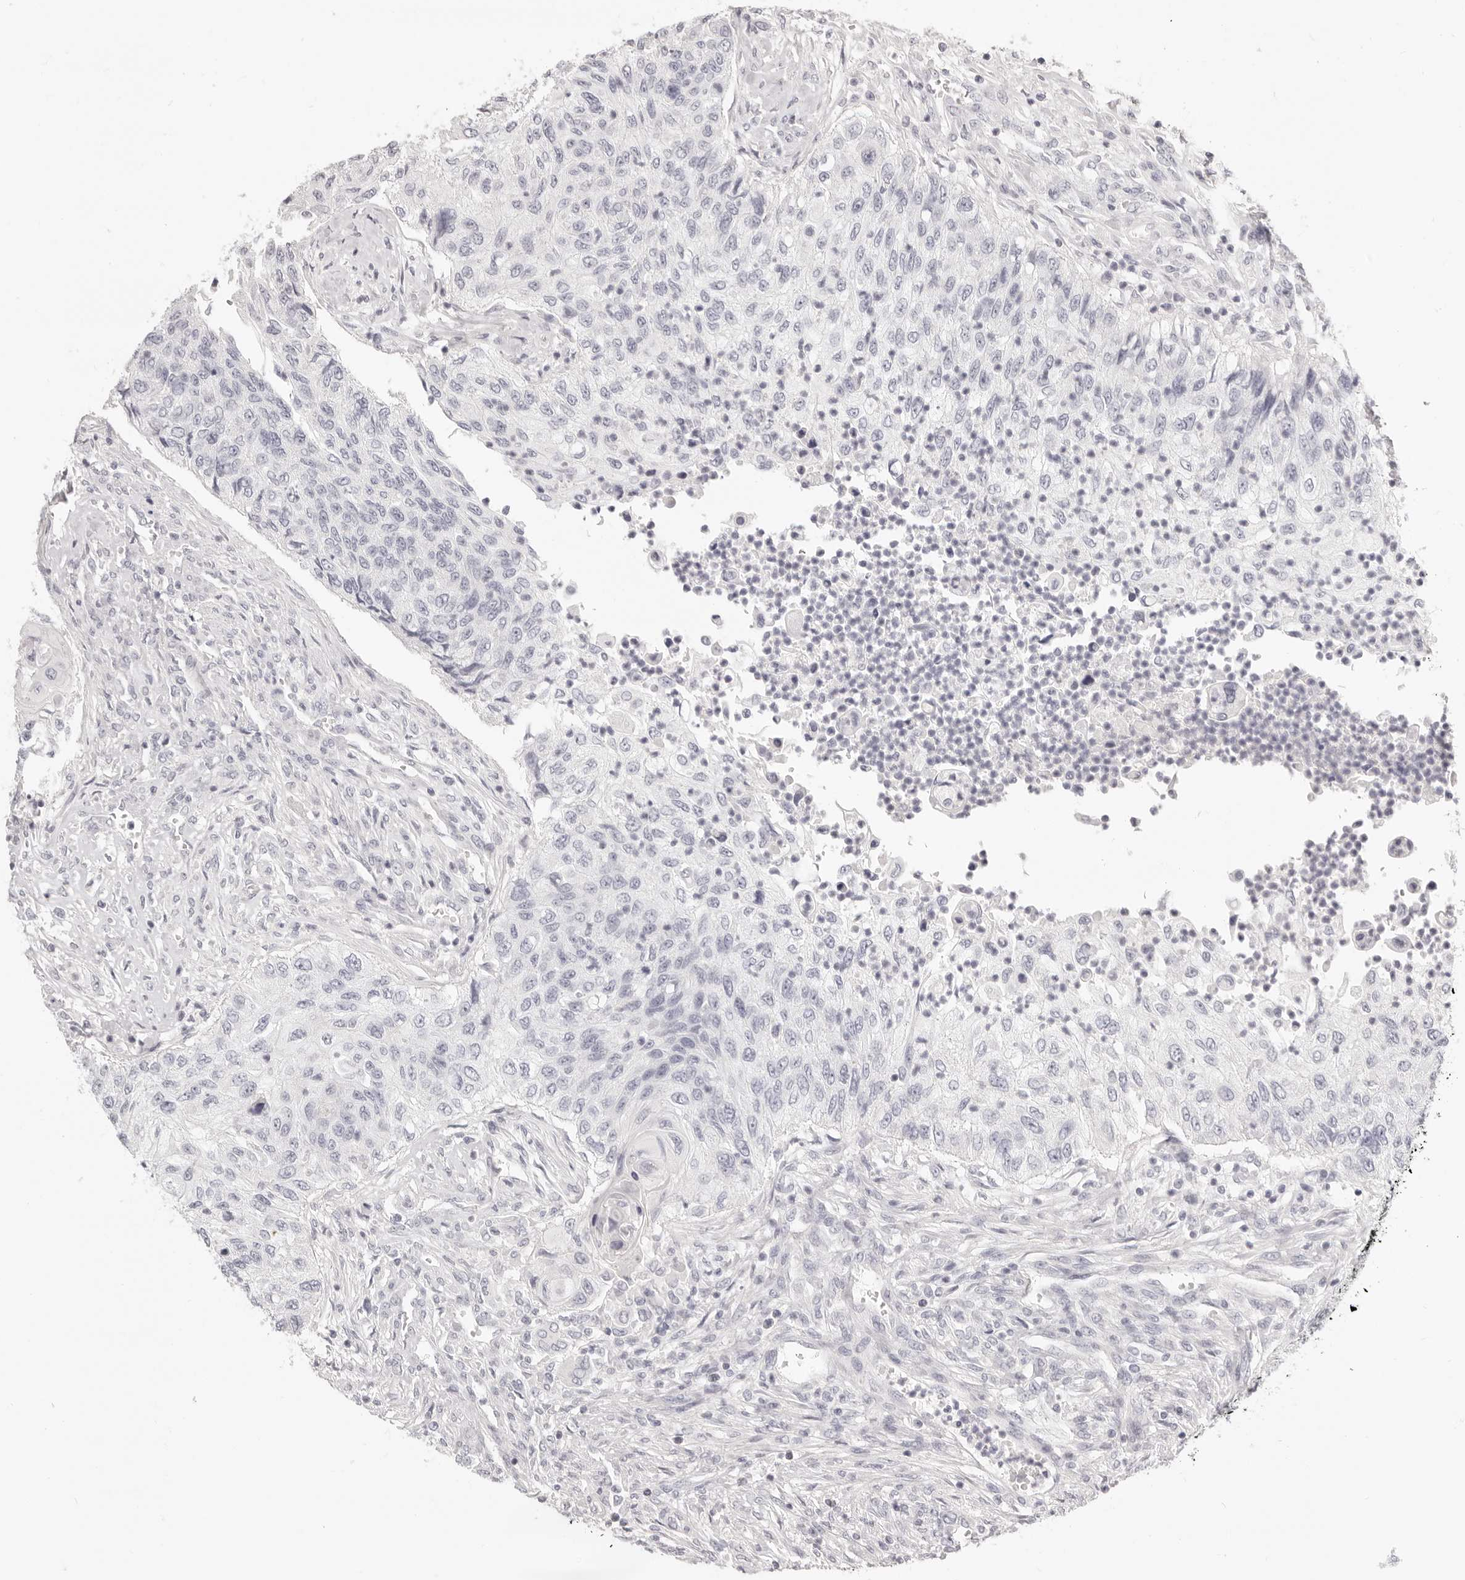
{"staining": {"intensity": "negative", "quantity": "none", "location": "none"}, "tissue": "urothelial cancer", "cell_type": "Tumor cells", "image_type": "cancer", "snomed": [{"axis": "morphology", "description": "Urothelial carcinoma, High grade"}, {"axis": "topography", "description": "Urinary bladder"}], "caption": "There is no significant expression in tumor cells of urothelial cancer.", "gene": "FABP1", "patient": {"sex": "female", "age": 60}}